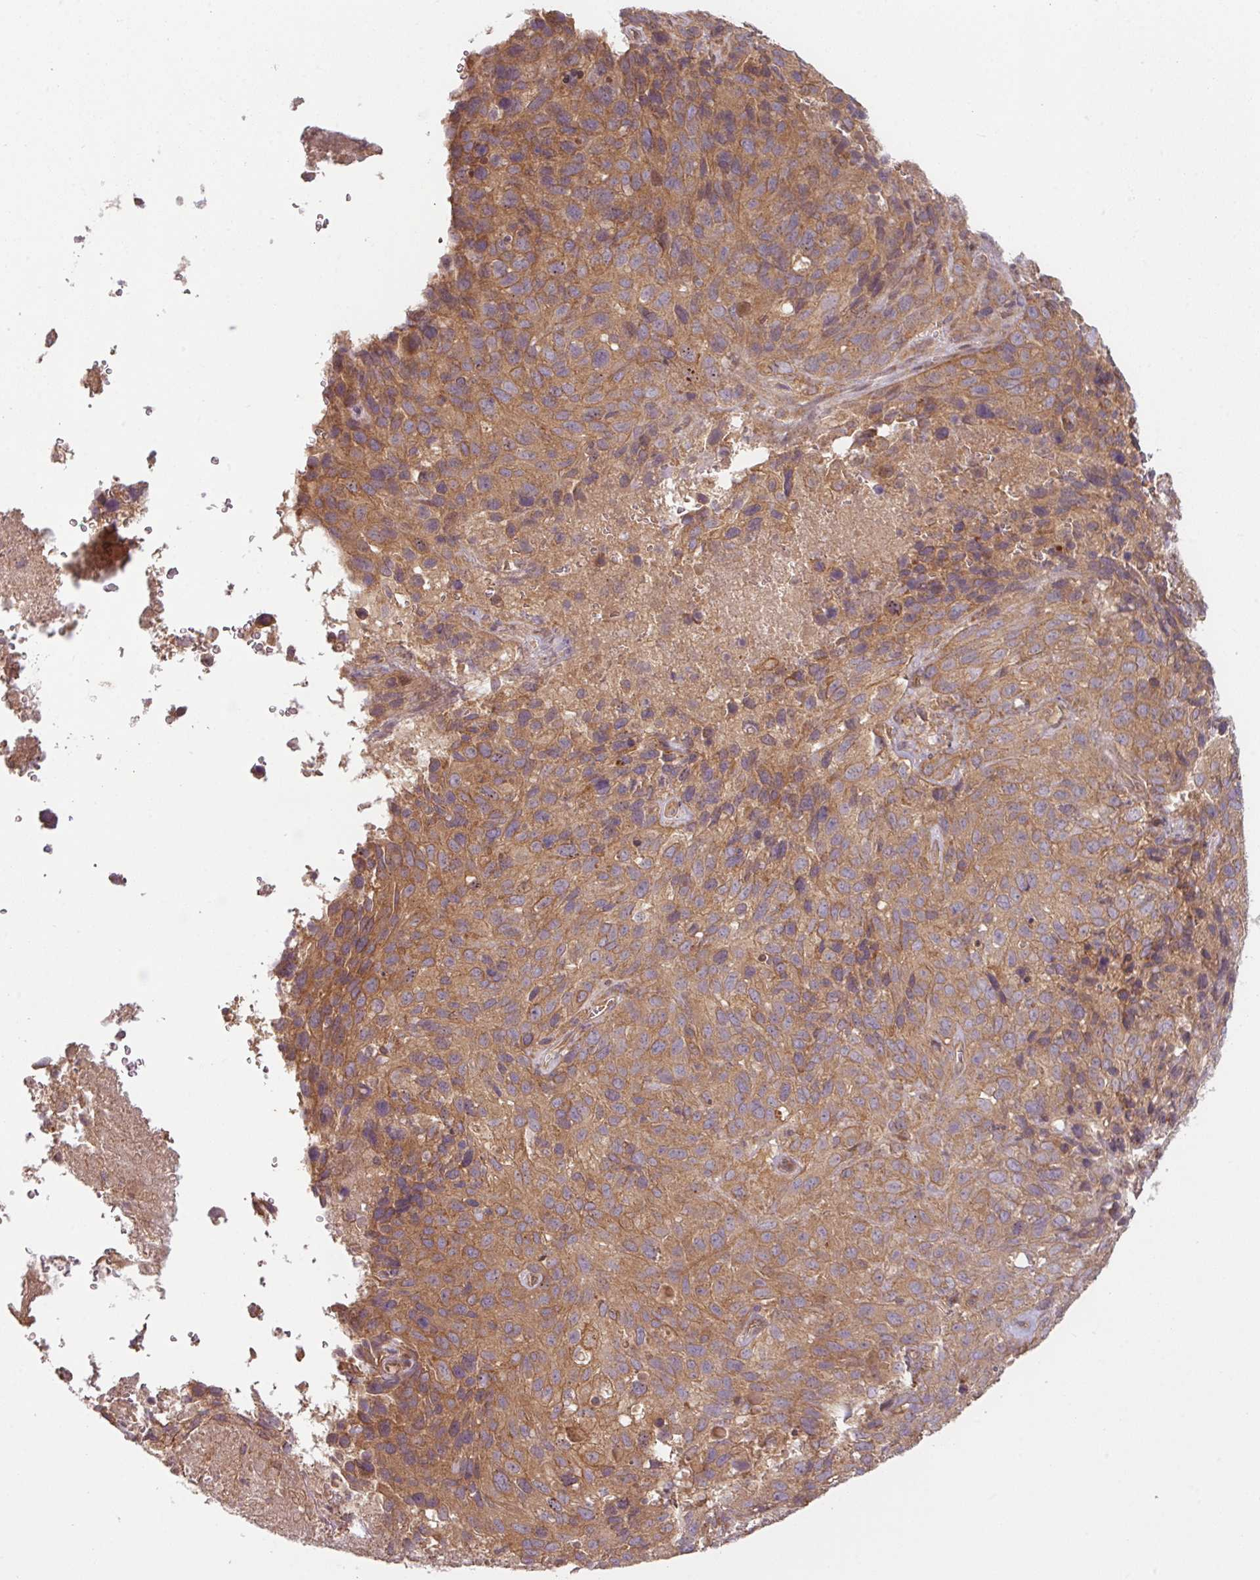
{"staining": {"intensity": "moderate", "quantity": ">75%", "location": "cytoplasmic/membranous"}, "tissue": "cervical cancer", "cell_type": "Tumor cells", "image_type": "cancer", "snomed": [{"axis": "morphology", "description": "Squamous cell carcinoma, NOS"}, {"axis": "topography", "description": "Cervix"}], "caption": "A histopathology image showing moderate cytoplasmic/membranous staining in about >75% of tumor cells in squamous cell carcinoma (cervical), as visualized by brown immunohistochemical staining.", "gene": "RNF31", "patient": {"sex": "female", "age": 51}}